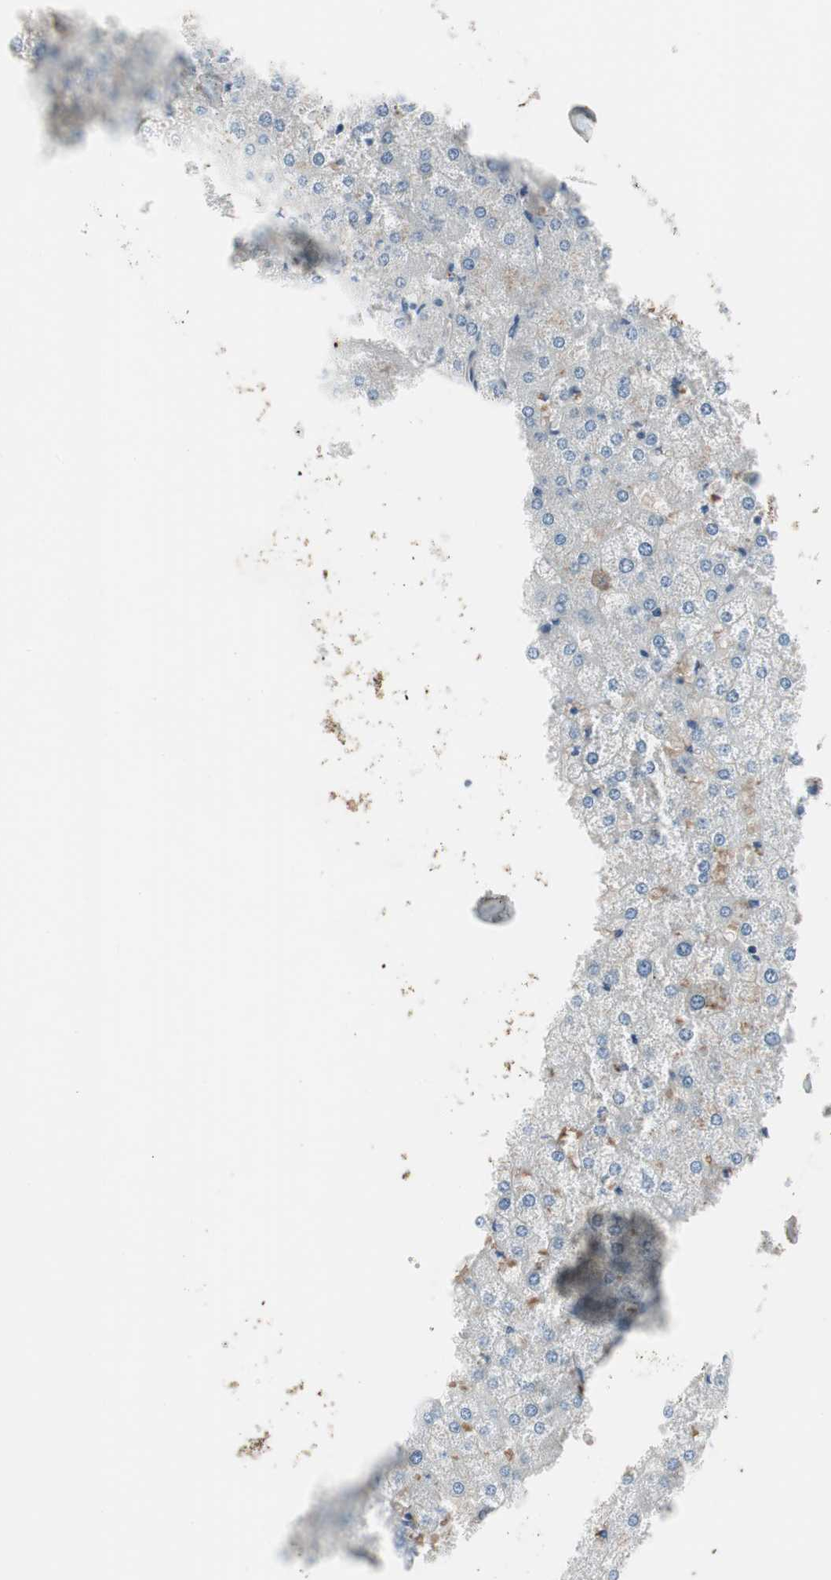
{"staining": {"intensity": "negative", "quantity": "none", "location": "none"}, "tissue": "liver", "cell_type": "Cholangiocytes", "image_type": "normal", "snomed": [{"axis": "morphology", "description": "Normal tissue, NOS"}, {"axis": "topography", "description": "Liver"}], "caption": "The immunohistochemistry image has no significant staining in cholangiocytes of liver.", "gene": "PIGR", "patient": {"sex": "female", "age": 32}}